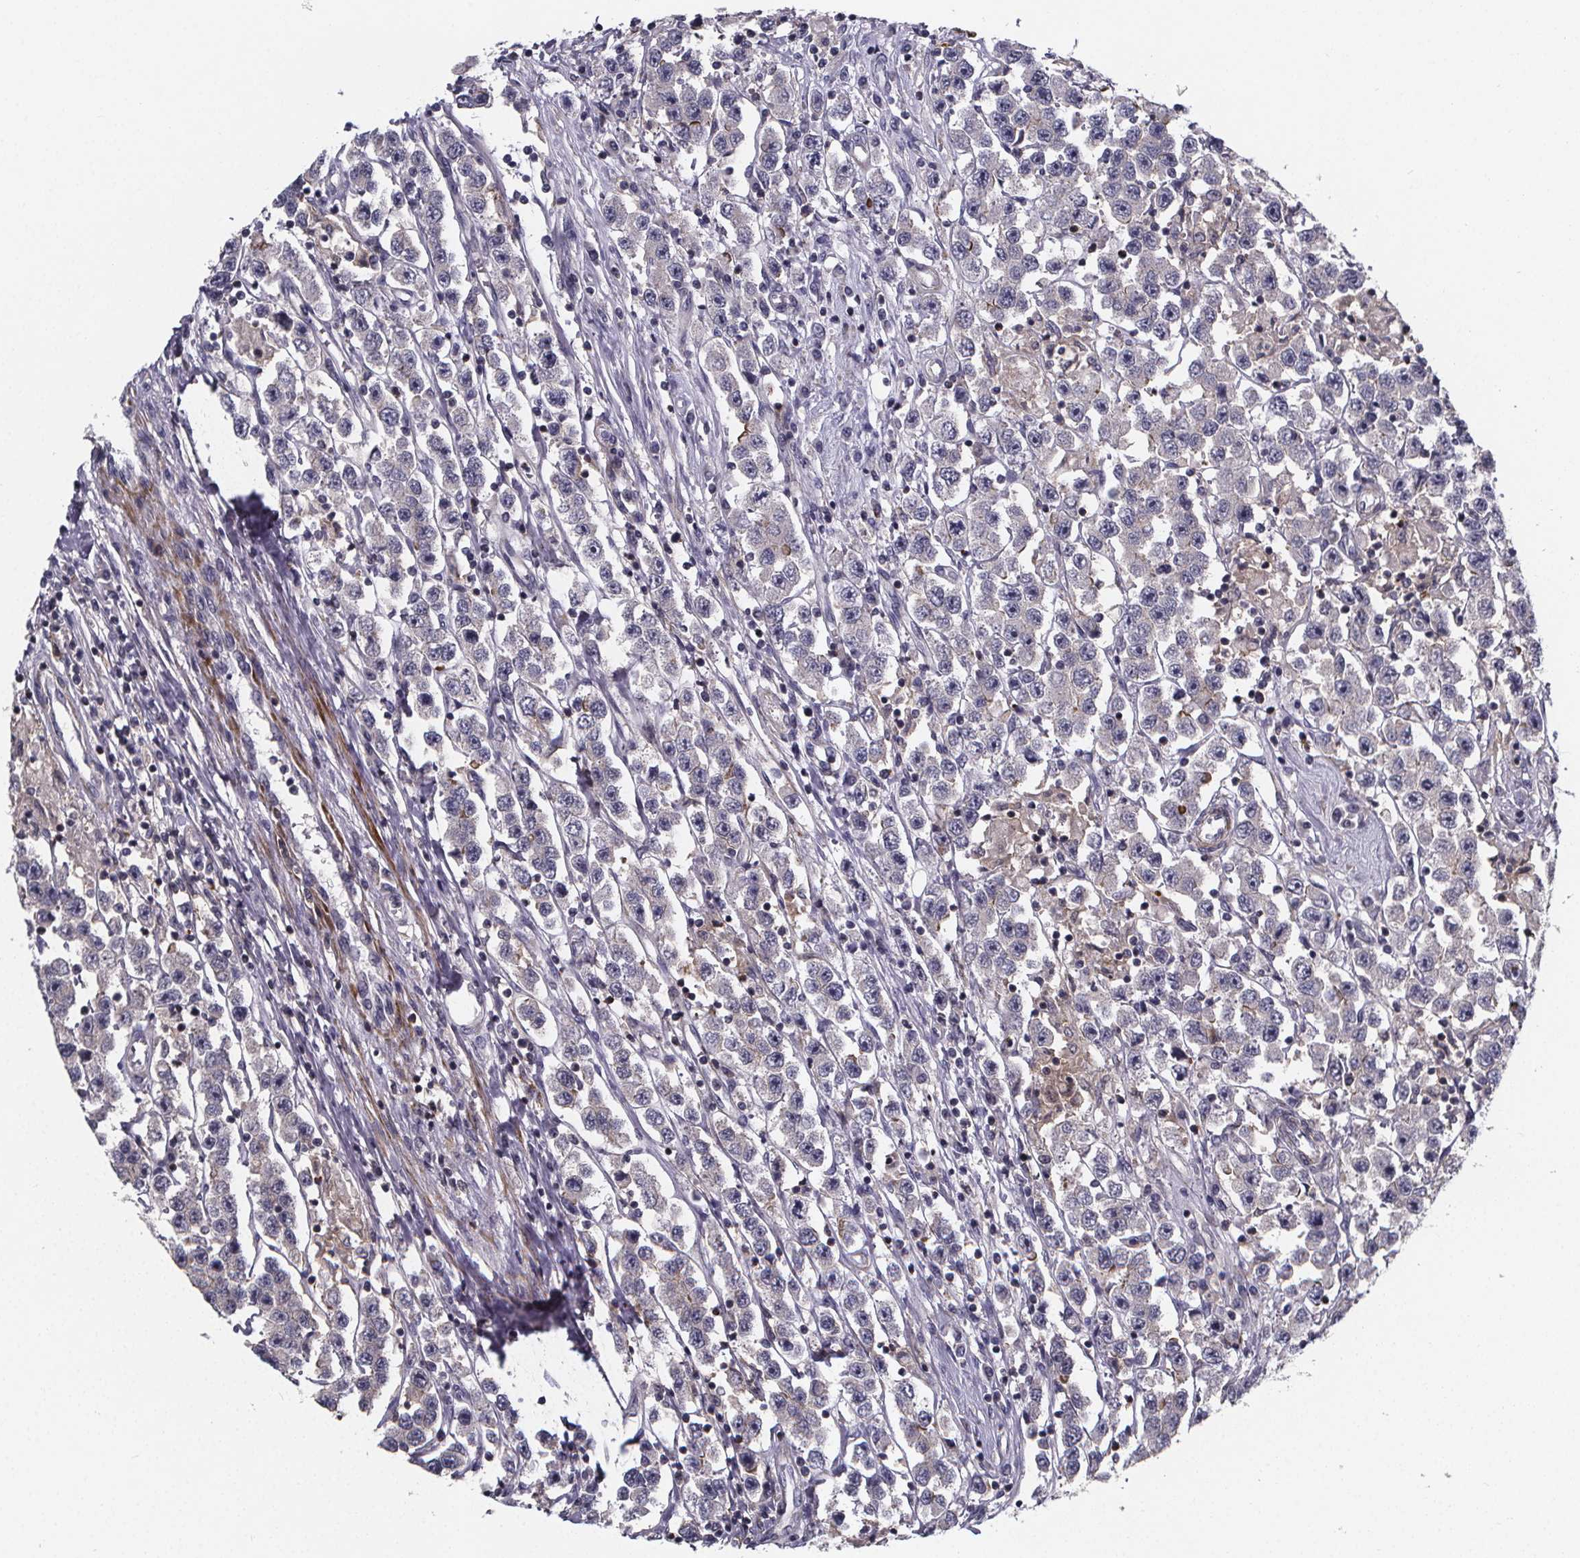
{"staining": {"intensity": "negative", "quantity": "none", "location": "none"}, "tissue": "testis cancer", "cell_type": "Tumor cells", "image_type": "cancer", "snomed": [{"axis": "morphology", "description": "Seminoma, NOS"}, {"axis": "topography", "description": "Testis"}], "caption": "DAB immunohistochemical staining of human testis cancer (seminoma) shows no significant positivity in tumor cells. (DAB immunohistochemistry visualized using brightfield microscopy, high magnification).", "gene": "FBXW2", "patient": {"sex": "male", "age": 45}}